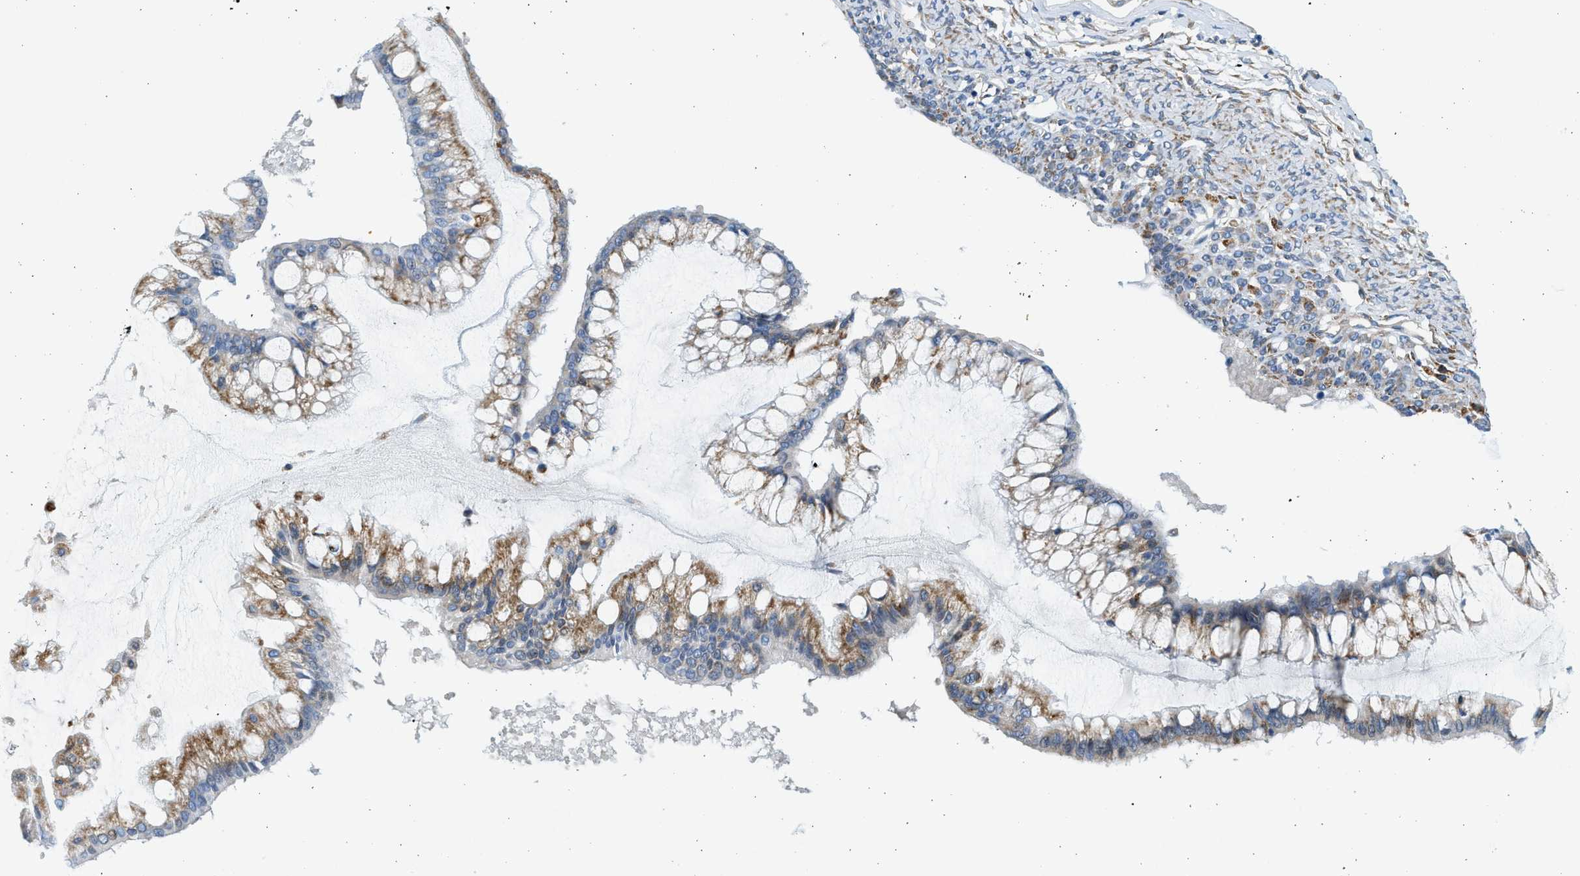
{"staining": {"intensity": "moderate", "quantity": ">75%", "location": "cytoplasmic/membranous"}, "tissue": "ovarian cancer", "cell_type": "Tumor cells", "image_type": "cancer", "snomed": [{"axis": "morphology", "description": "Cystadenocarcinoma, mucinous, NOS"}, {"axis": "topography", "description": "Ovary"}], "caption": "Brown immunohistochemical staining in ovarian cancer reveals moderate cytoplasmic/membranous expression in about >75% of tumor cells.", "gene": "CNTN6", "patient": {"sex": "female", "age": 73}}